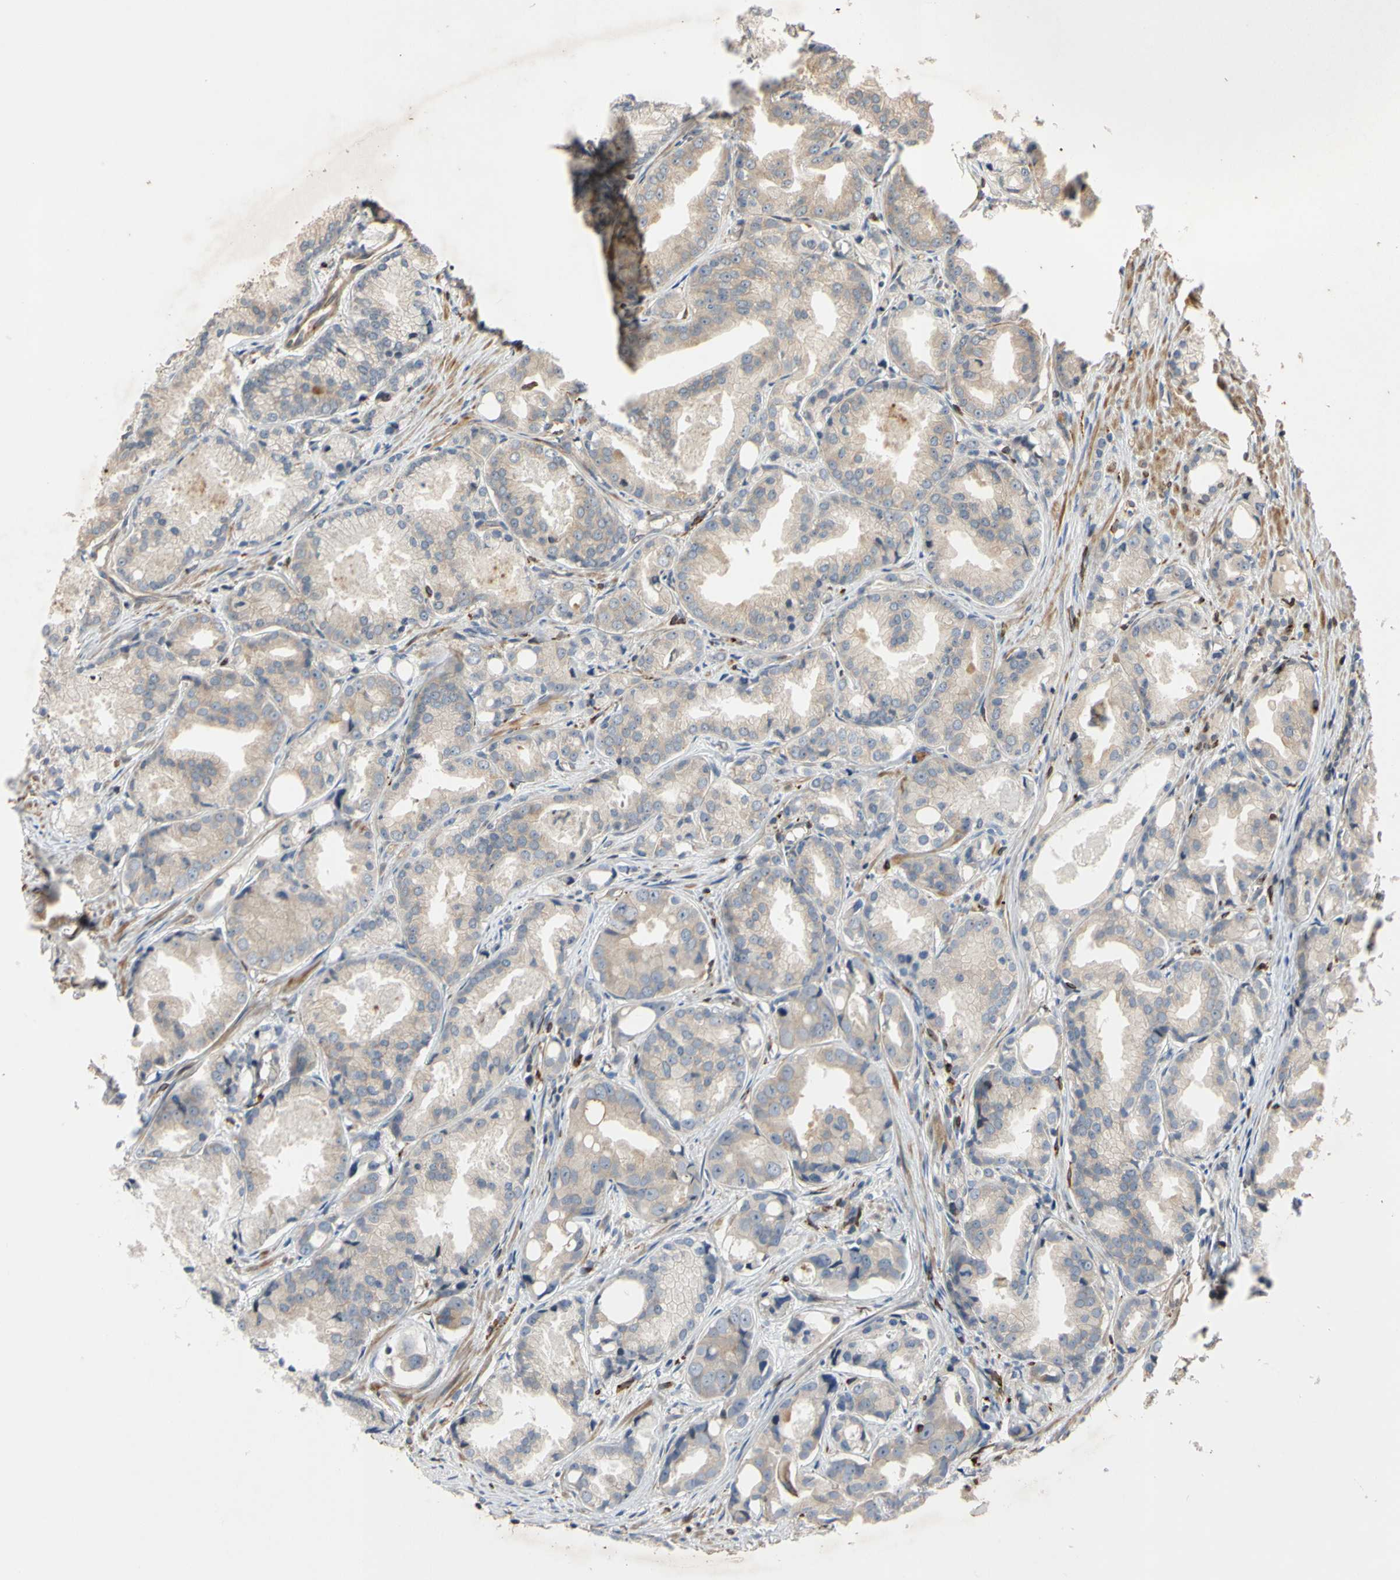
{"staining": {"intensity": "weak", "quantity": ">75%", "location": "cytoplasmic/membranous"}, "tissue": "prostate cancer", "cell_type": "Tumor cells", "image_type": "cancer", "snomed": [{"axis": "morphology", "description": "Adenocarcinoma, Low grade"}, {"axis": "topography", "description": "Prostate"}], "caption": "IHC of human low-grade adenocarcinoma (prostate) shows low levels of weak cytoplasmic/membranous positivity in about >75% of tumor cells.", "gene": "PLXNA2", "patient": {"sex": "male", "age": 72}}